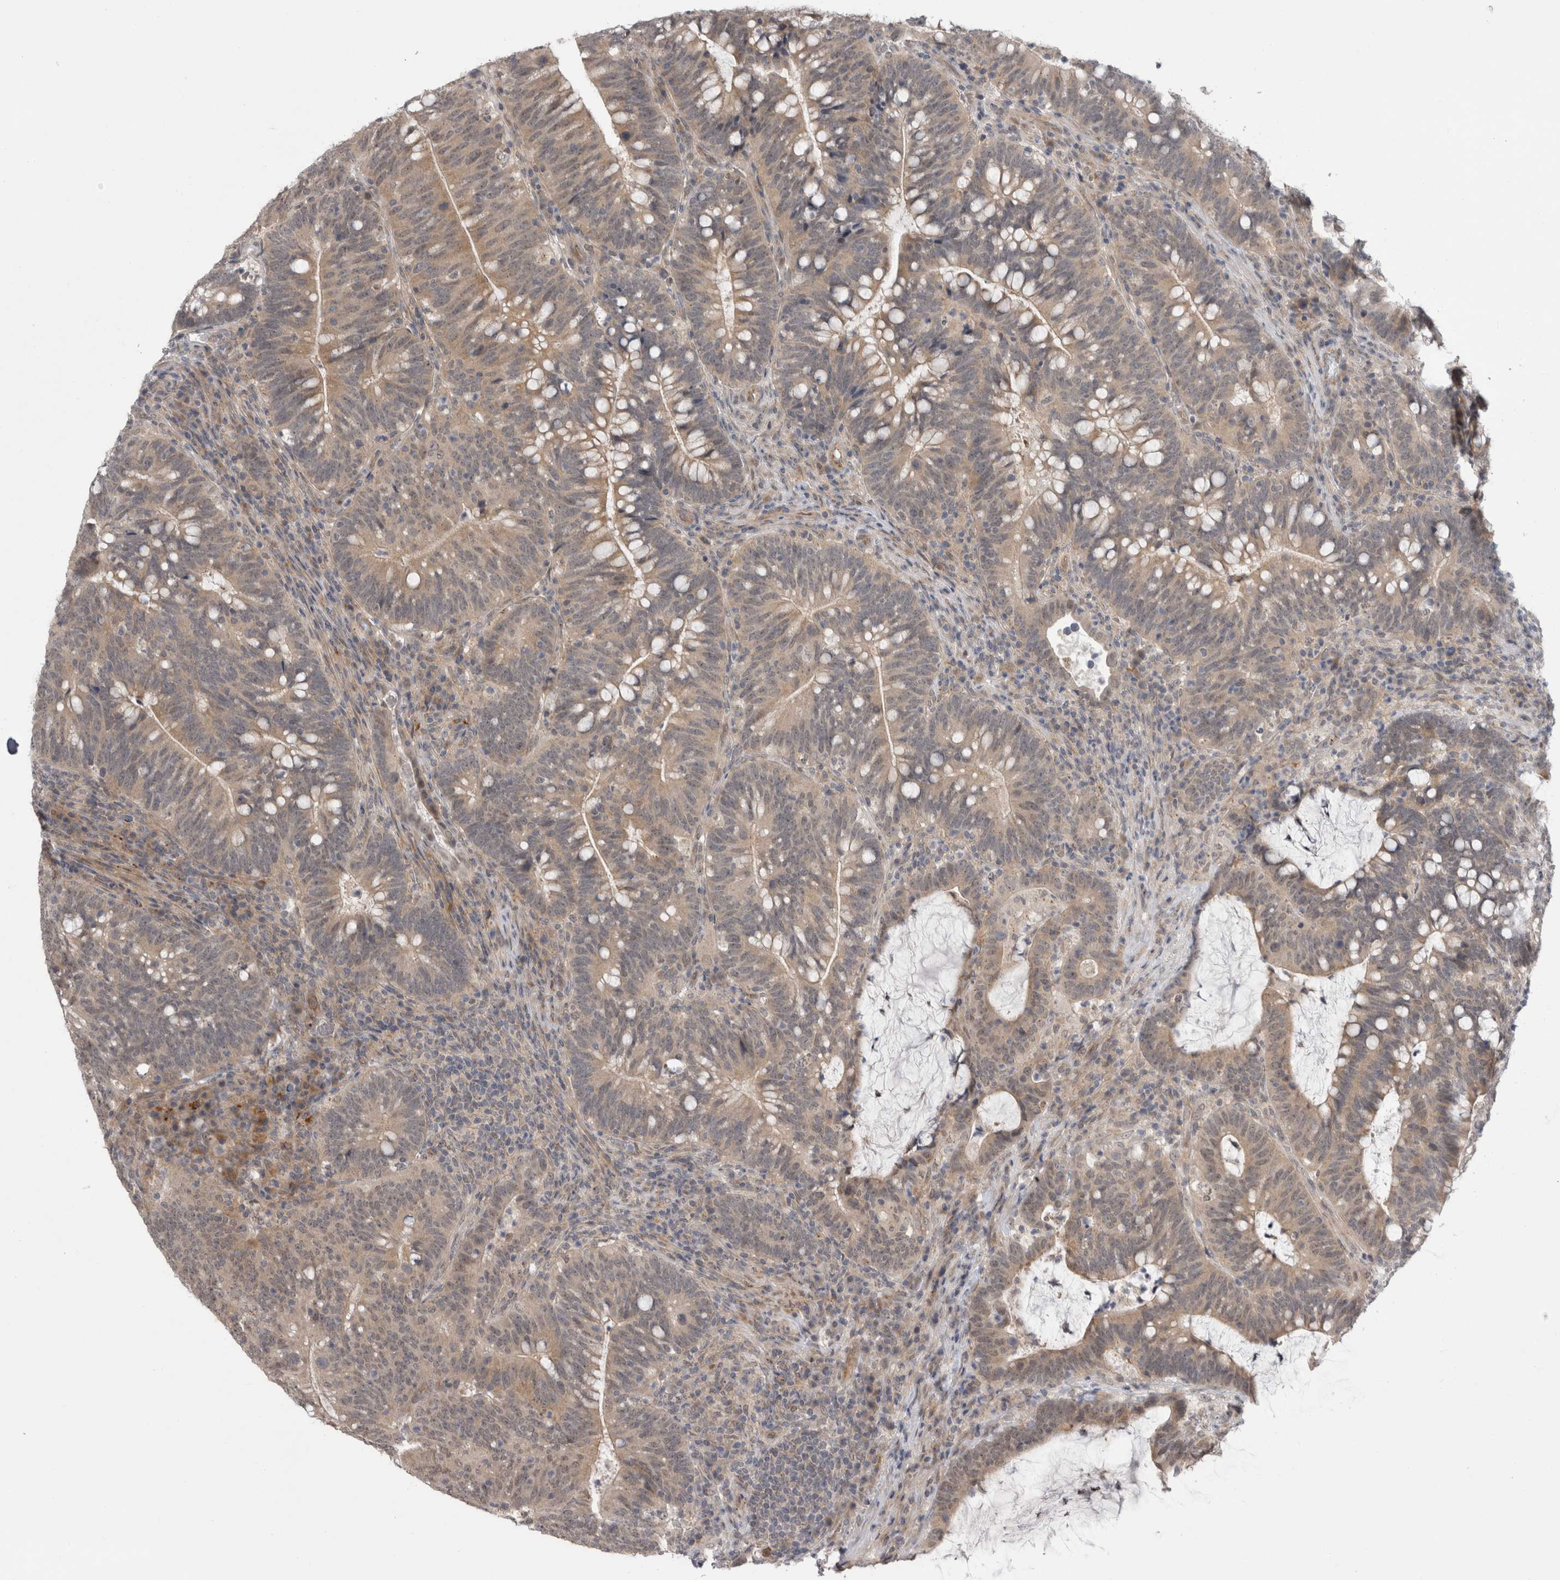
{"staining": {"intensity": "moderate", "quantity": ">75%", "location": "cytoplasmic/membranous"}, "tissue": "colorectal cancer", "cell_type": "Tumor cells", "image_type": "cancer", "snomed": [{"axis": "morphology", "description": "Adenocarcinoma, NOS"}, {"axis": "topography", "description": "Colon"}], "caption": "IHC photomicrograph of colorectal cancer stained for a protein (brown), which demonstrates medium levels of moderate cytoplasmic/membranous expression in about >75% of tumor cells.", "gene": "MTBP", "patient": {"sex": "female", "age": 66}}